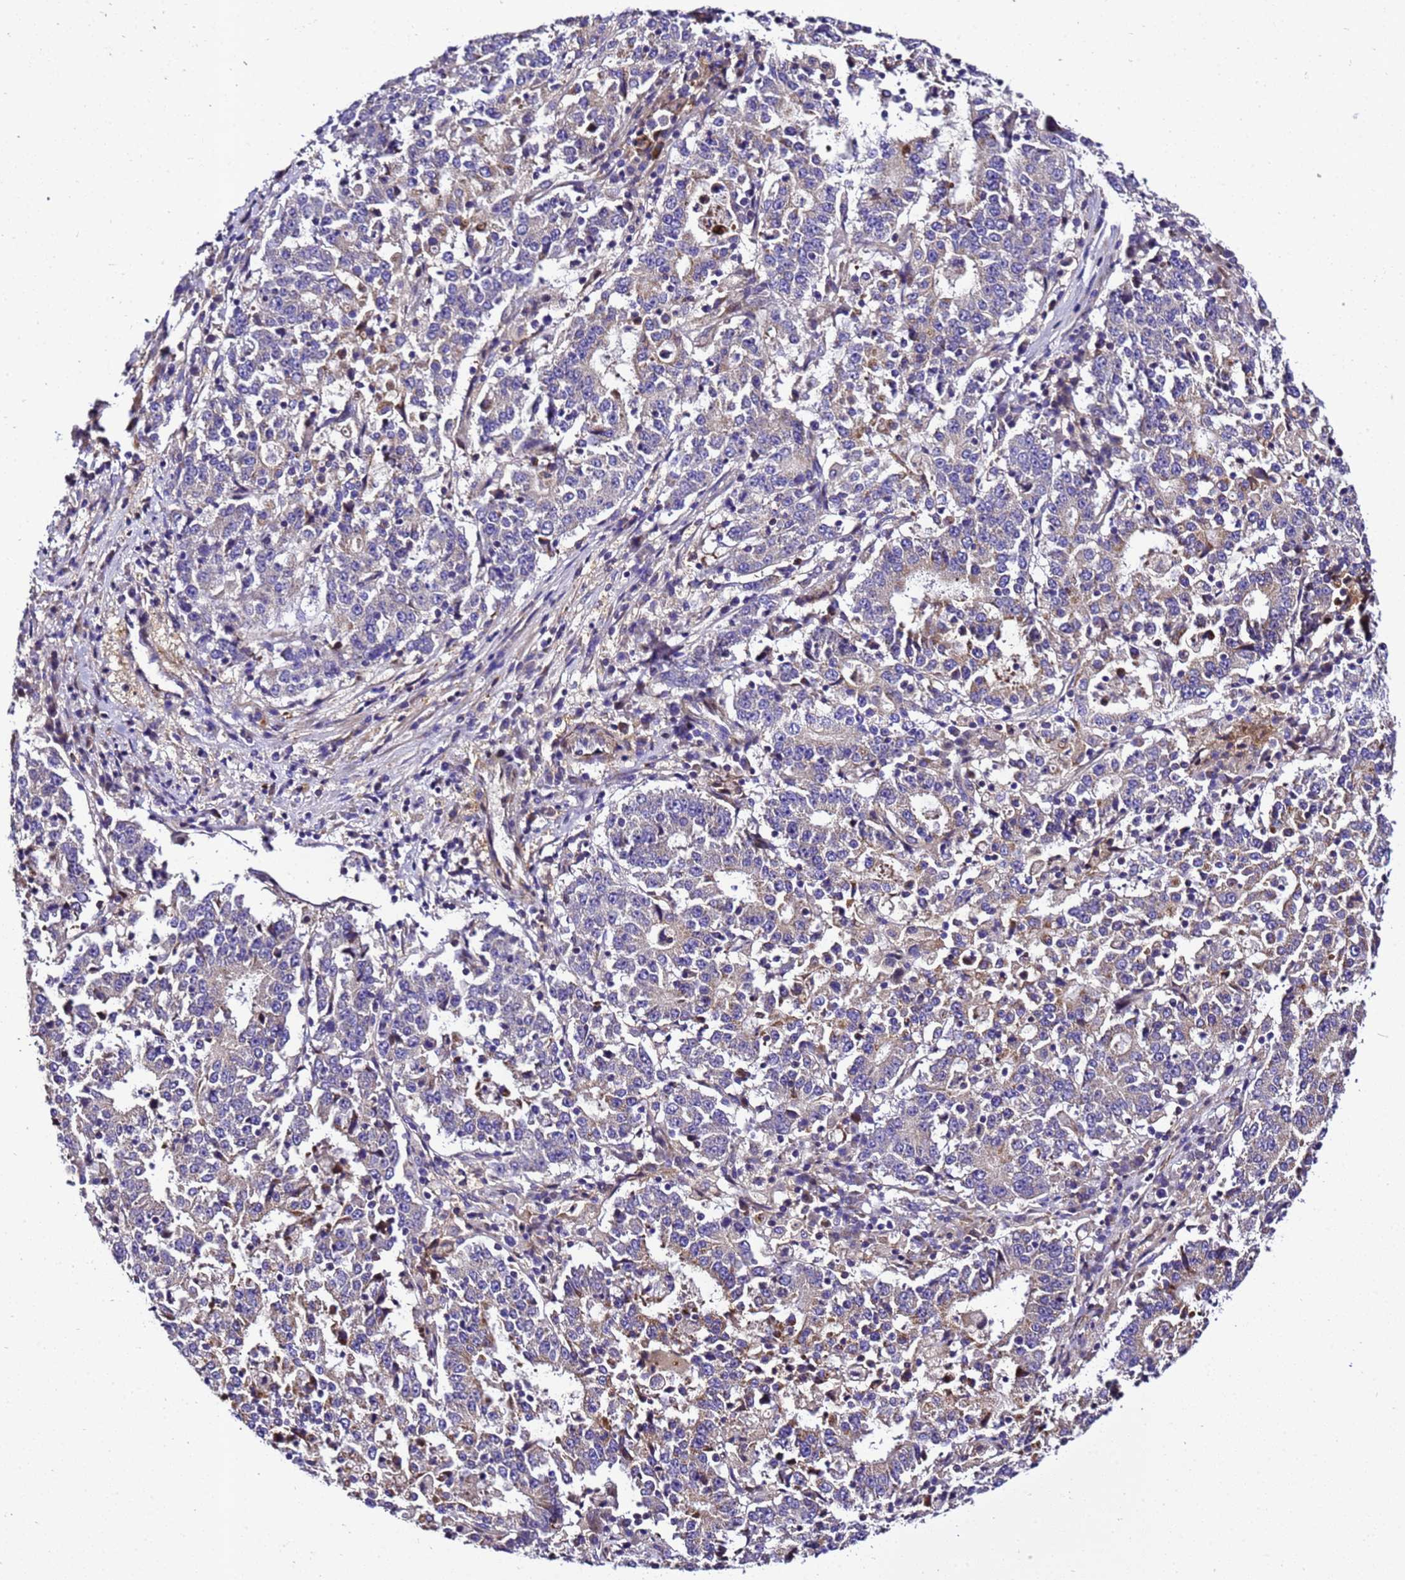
{"staining": {"intensity": "negative", "quantity": "none", "location": "none"}, "tissue": "stomach cancer", "cell_type": "Tumor cells", "image_type": "cancer", "snomed": [{"axis": "morphology", "description": "Adenocarcinoma, NOS"}, {"axis": "topography", "description": "Stomach"}], "caption": "Image shows no protein staining in tumor cells of stomach cancer tissue.", "gene": "ZNF417", "patient": {"sex": "male", "age": 59}}